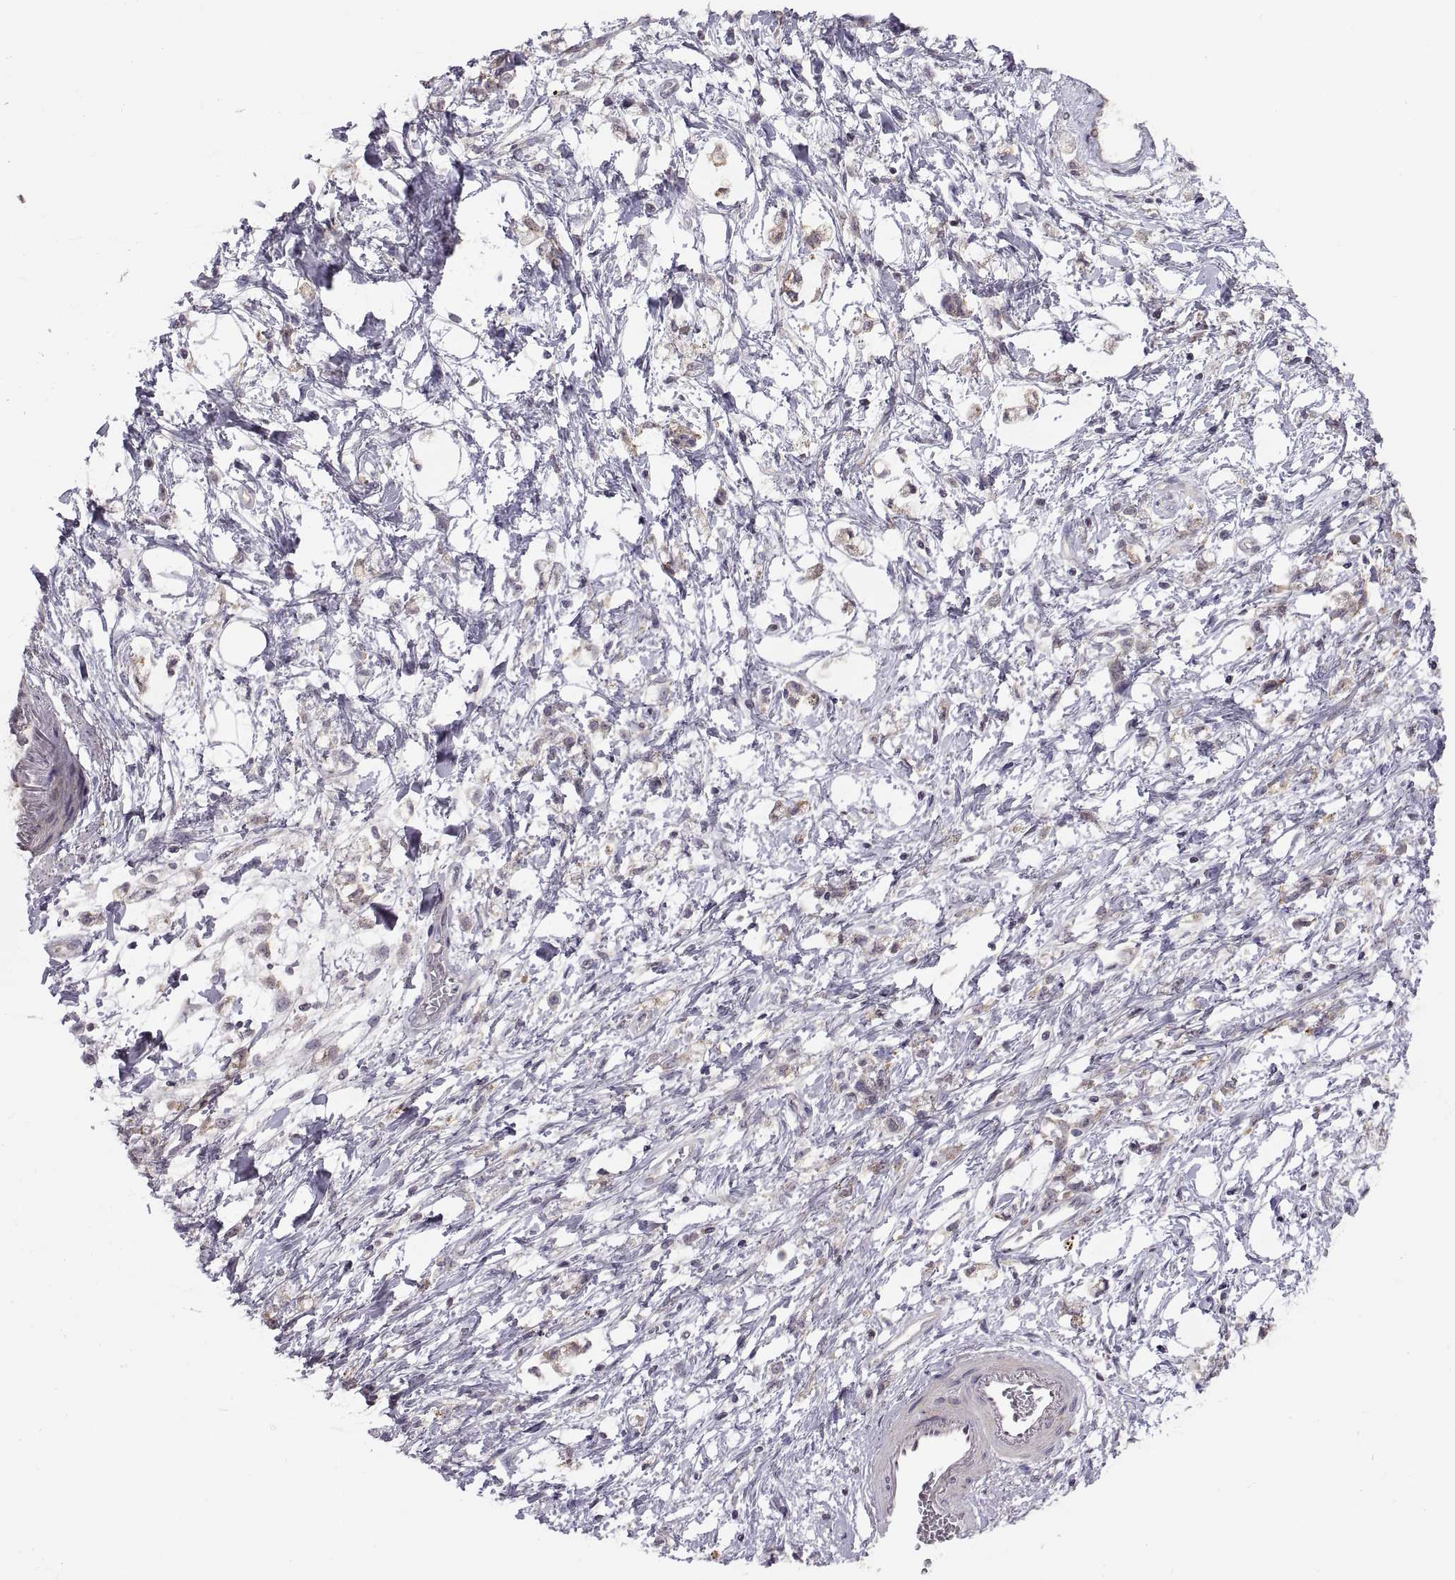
{"staining": {"intensity": "negative", "quantity": "none", "location": "none"}, "tissue": "stomach cancer", "cell_type": "Tumor cells", "image_type": "cancer", "snomed": [{"axis": "morphology", "description": "Adenocarcinoma, NOS"}, {"axis": "topography", "description": "Stomach"}], "caption": "The image shows no staining of tumor cells in stomach cancer.", "gene": "NMNAT2", "patient": {"sex": "female", "age": 60}}